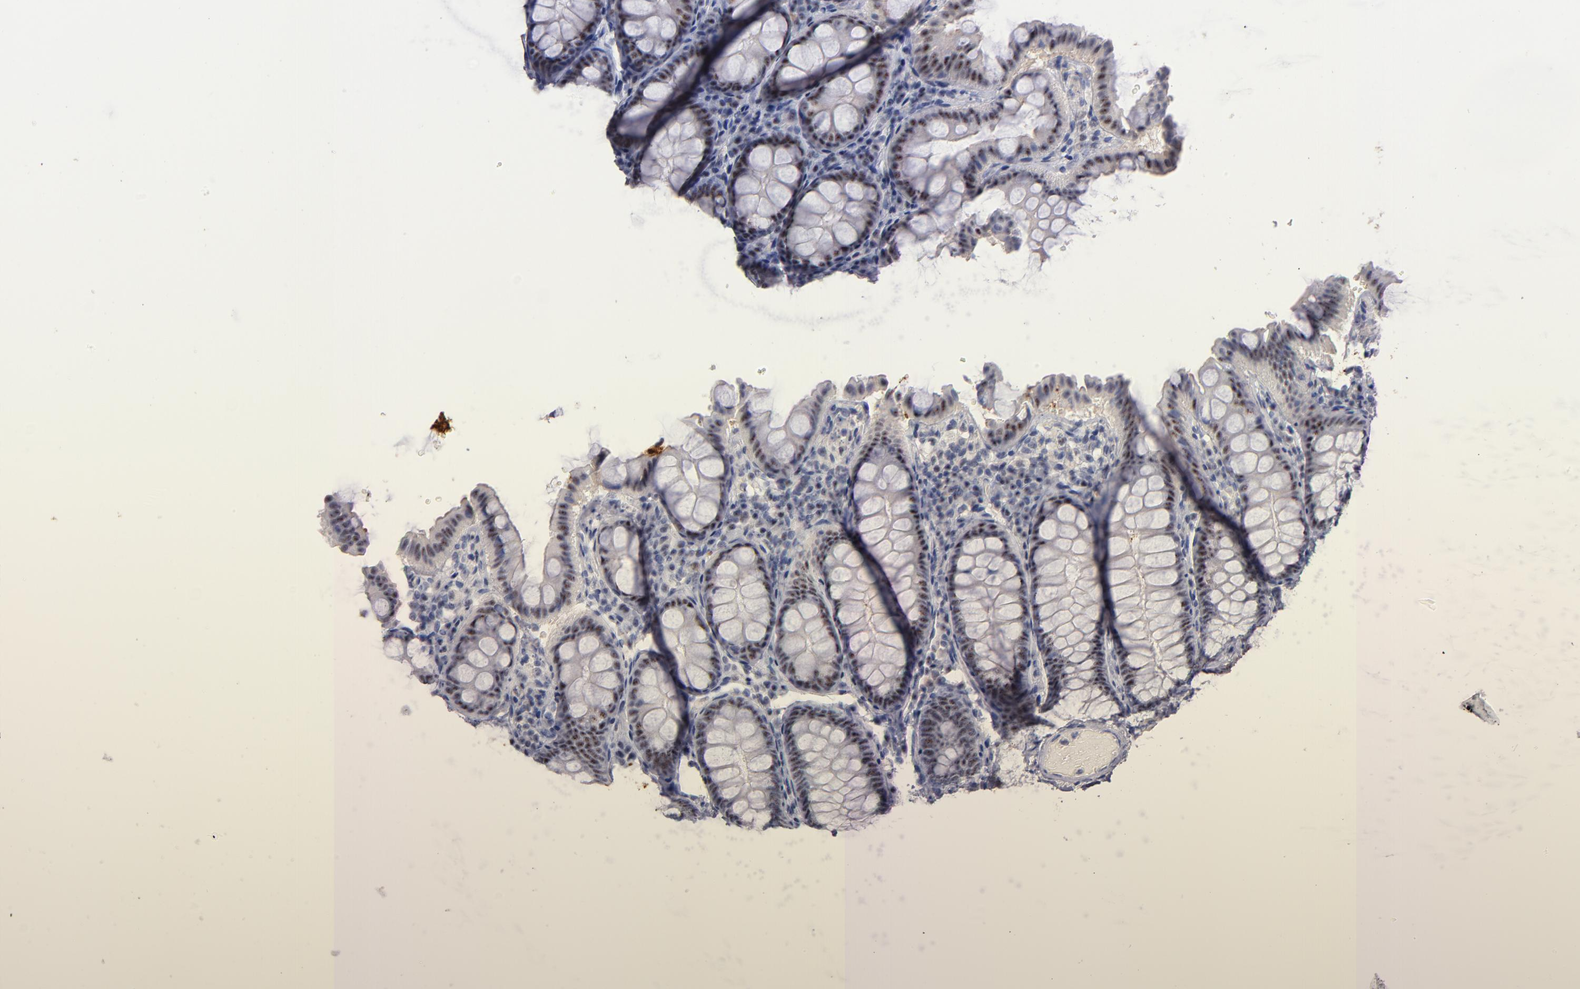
{"staining": {"intensity": "negative", "quantity": "none", "location": "none"}, "tissue": "colon", "cell_type": "Endothelial cells", "image_type": "normal", "snomed": [{"axis": "morphology", "description": "Normal tissue, NOS"}, {"axis": "topography", "description": "Colon"}], "caption": "A micrograph of human colon is negative for staining in endothelial cells. Nuclei are stained in blue.", "gene": "RAF1", "patient": {"sex": "female", "age": 61}}